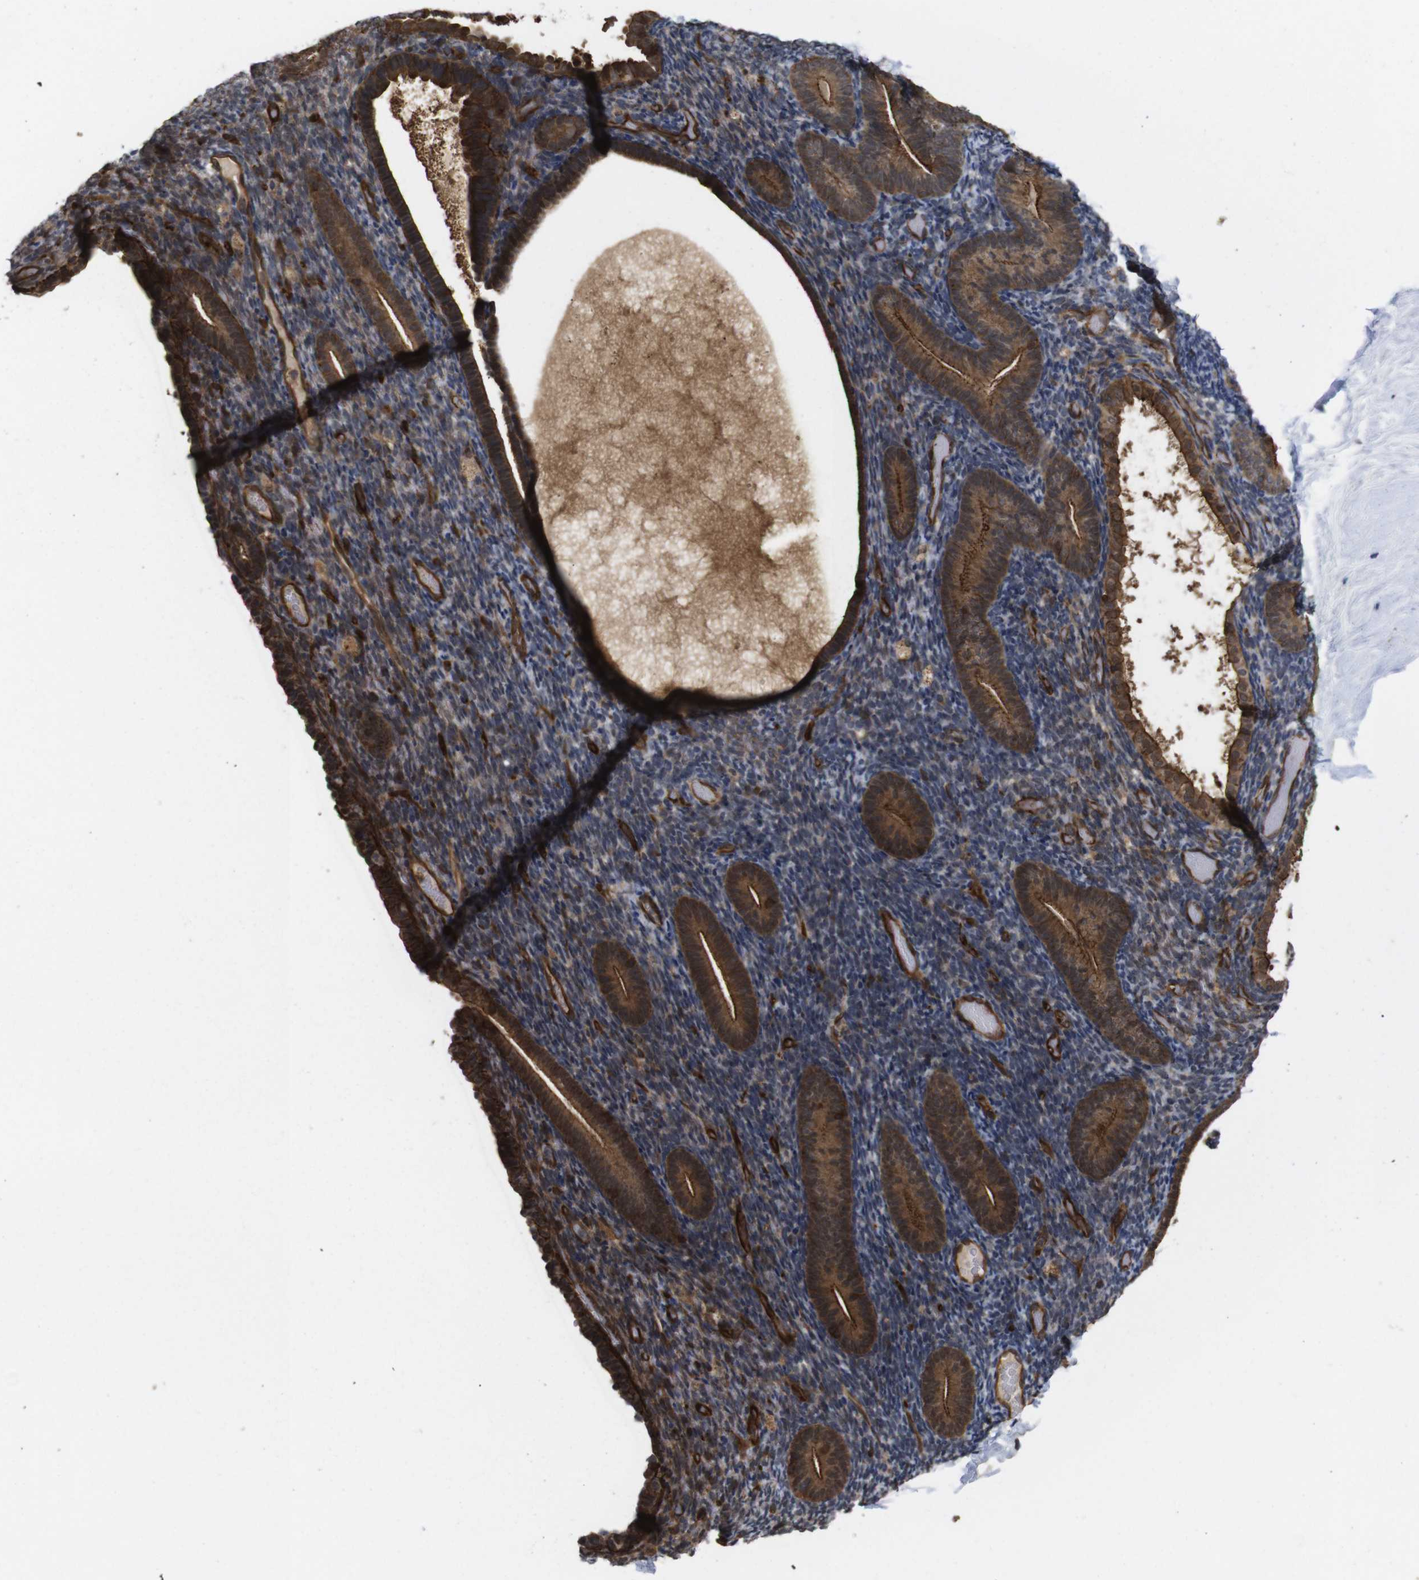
{"staining": {"intensity": "moderate", "quantity": "25%-75%", "location": "cytoplasmic/membranous"}, "tissue": "endometrium", "cell_type": "Cells in endometrial stroma", "image_type": "normal", "snomed": [{"axis": "morphology", "description": "Normal tissue, NOS"}, {"axis": "topography", "description": "Endometrium"}], "caption": "The image reveals immunohistochemical staining of normal endometrium. There is moderate cytoplasmic/membranous positivity is present in approximately 25%-75% of cells in endometrial stroma.", "gene": "NANOS1", "patient": {"sex": "female", "age": 51}}